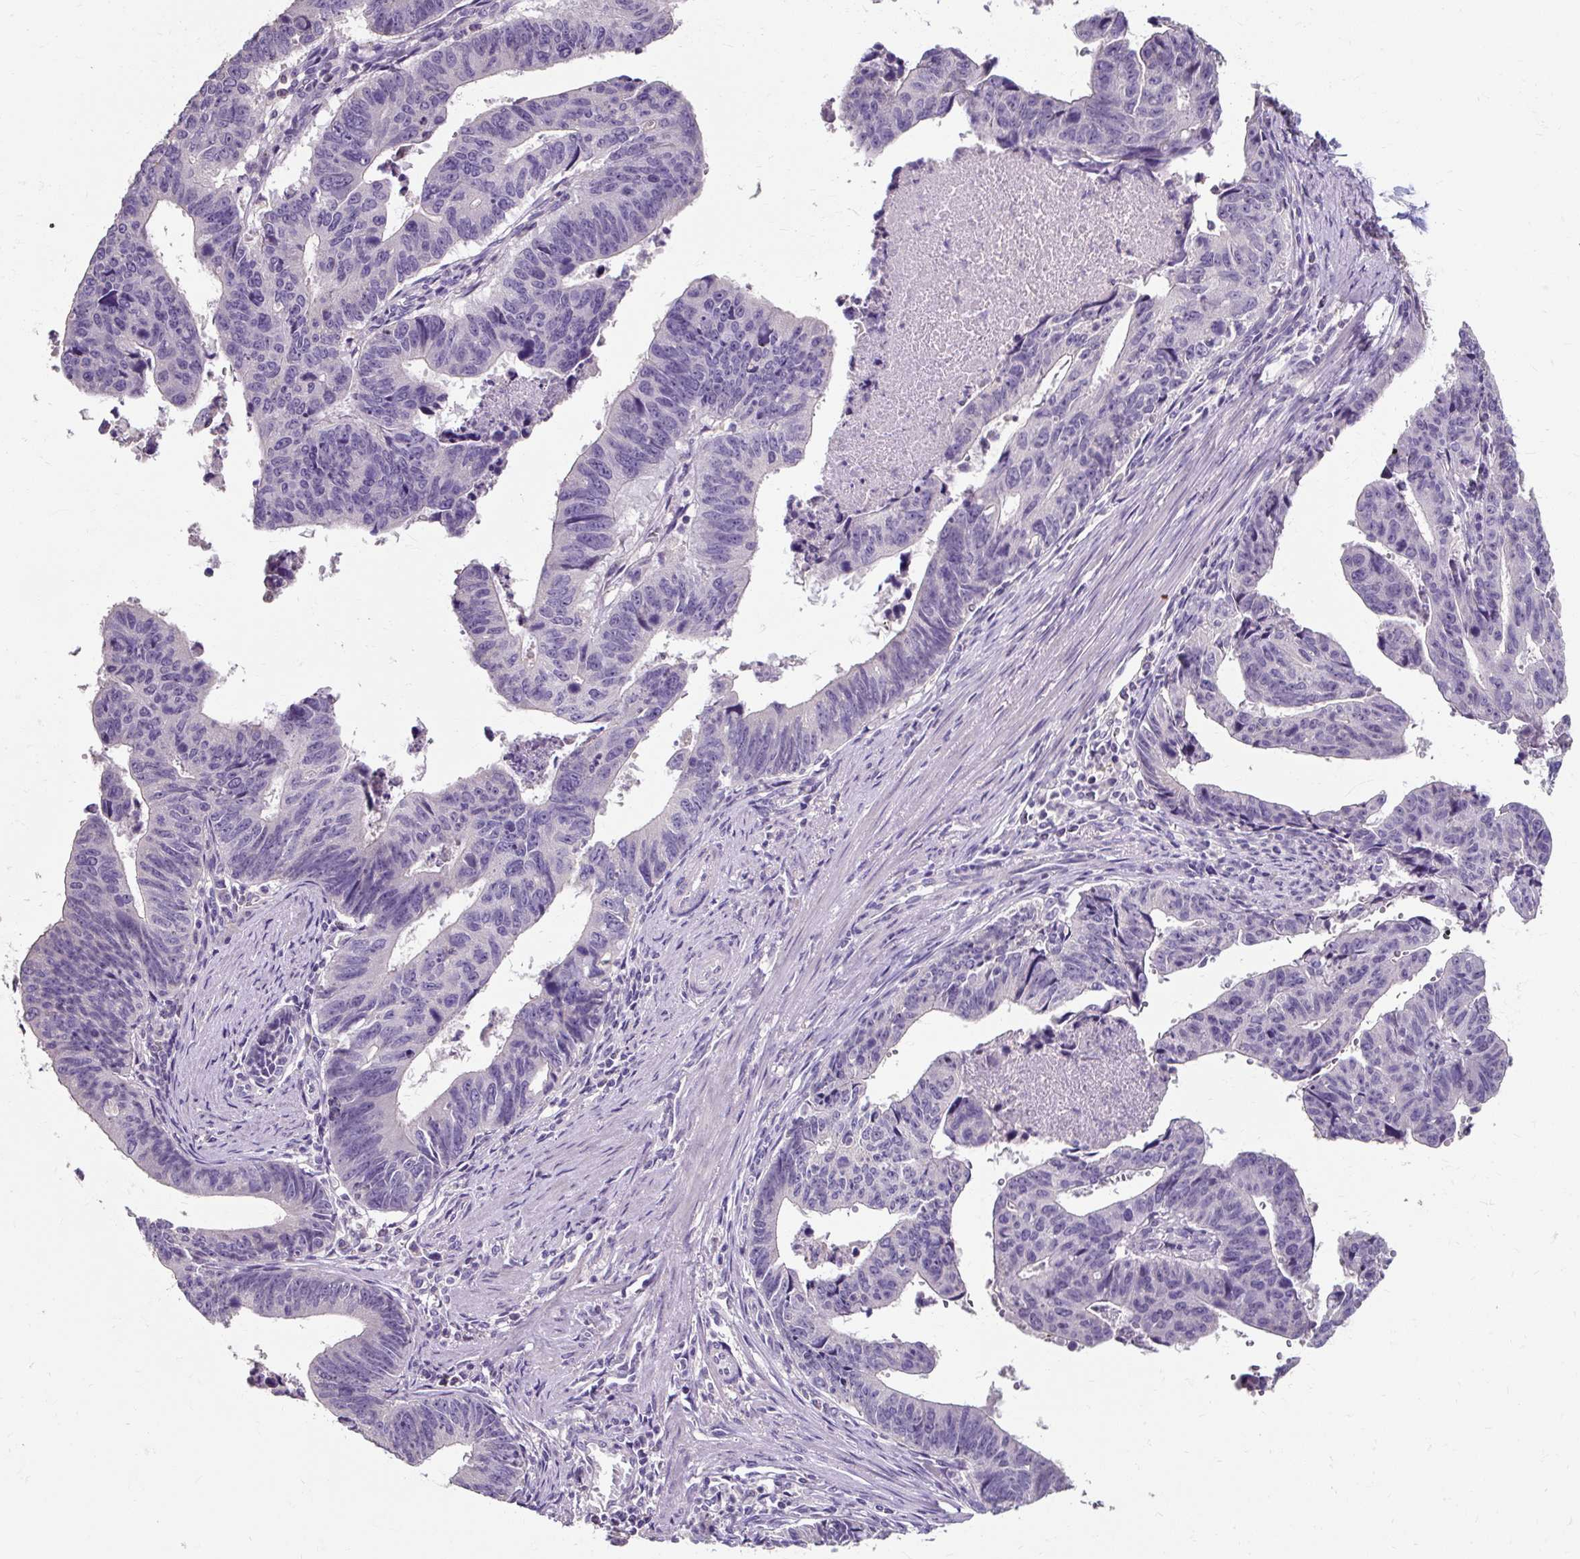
{"staining": {"intensity": "negative", "quantity": "none", "location": "none"}, "tissue": "stomach cancer", "cell_type": "Tumor cells", "image_type": "cancer", "snomed": [{"axis": "morphology", "description": "Adenocarcinoma, NOS"}, {"axis": "topography", "description": "Stomach"}], "caption": "Stomach cancer (adenocarcinoma) was stained to show a protein in brown. There is no significant staining in tumor cells.", "gene": "KLHL24", "patient": {"sex": "male", "age": 59}}